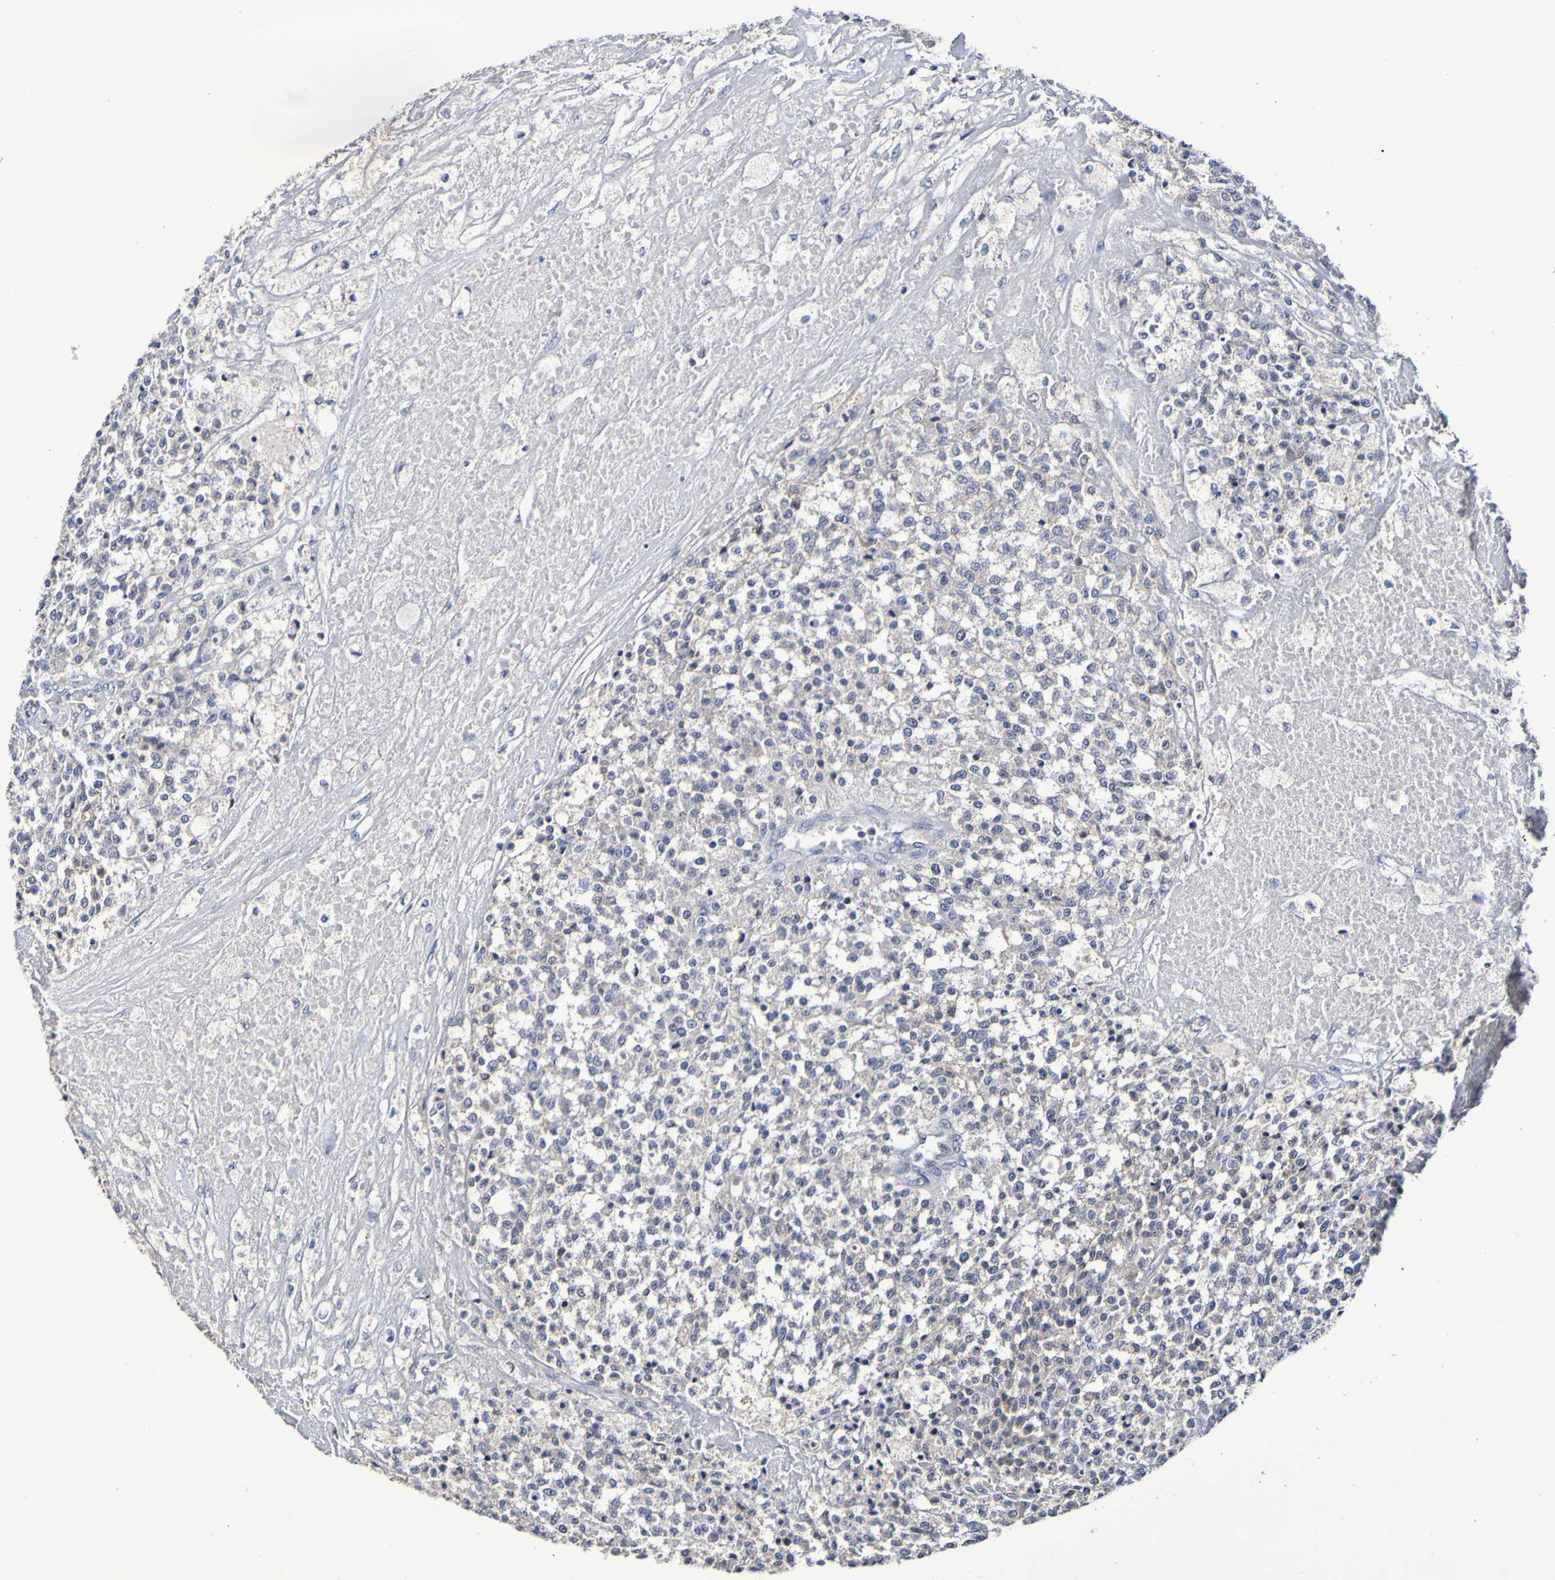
{"staining": {"intensity": "negative", "quantity": "none", "location": "none"}, "tissue": "testis cancer", "cell_type": "Tumor cells", "image_type": "cancer", "snomed": [{"axis": "morphology", "description": "Seminoma, NOS"}, {"axis": "topography", "description": "Testis"}], "caption": "Tumor cells show no significant protein positivity in testis cancer.", "gene": "PTP4A2", "patient": {"sex": "male", "age": 59}}